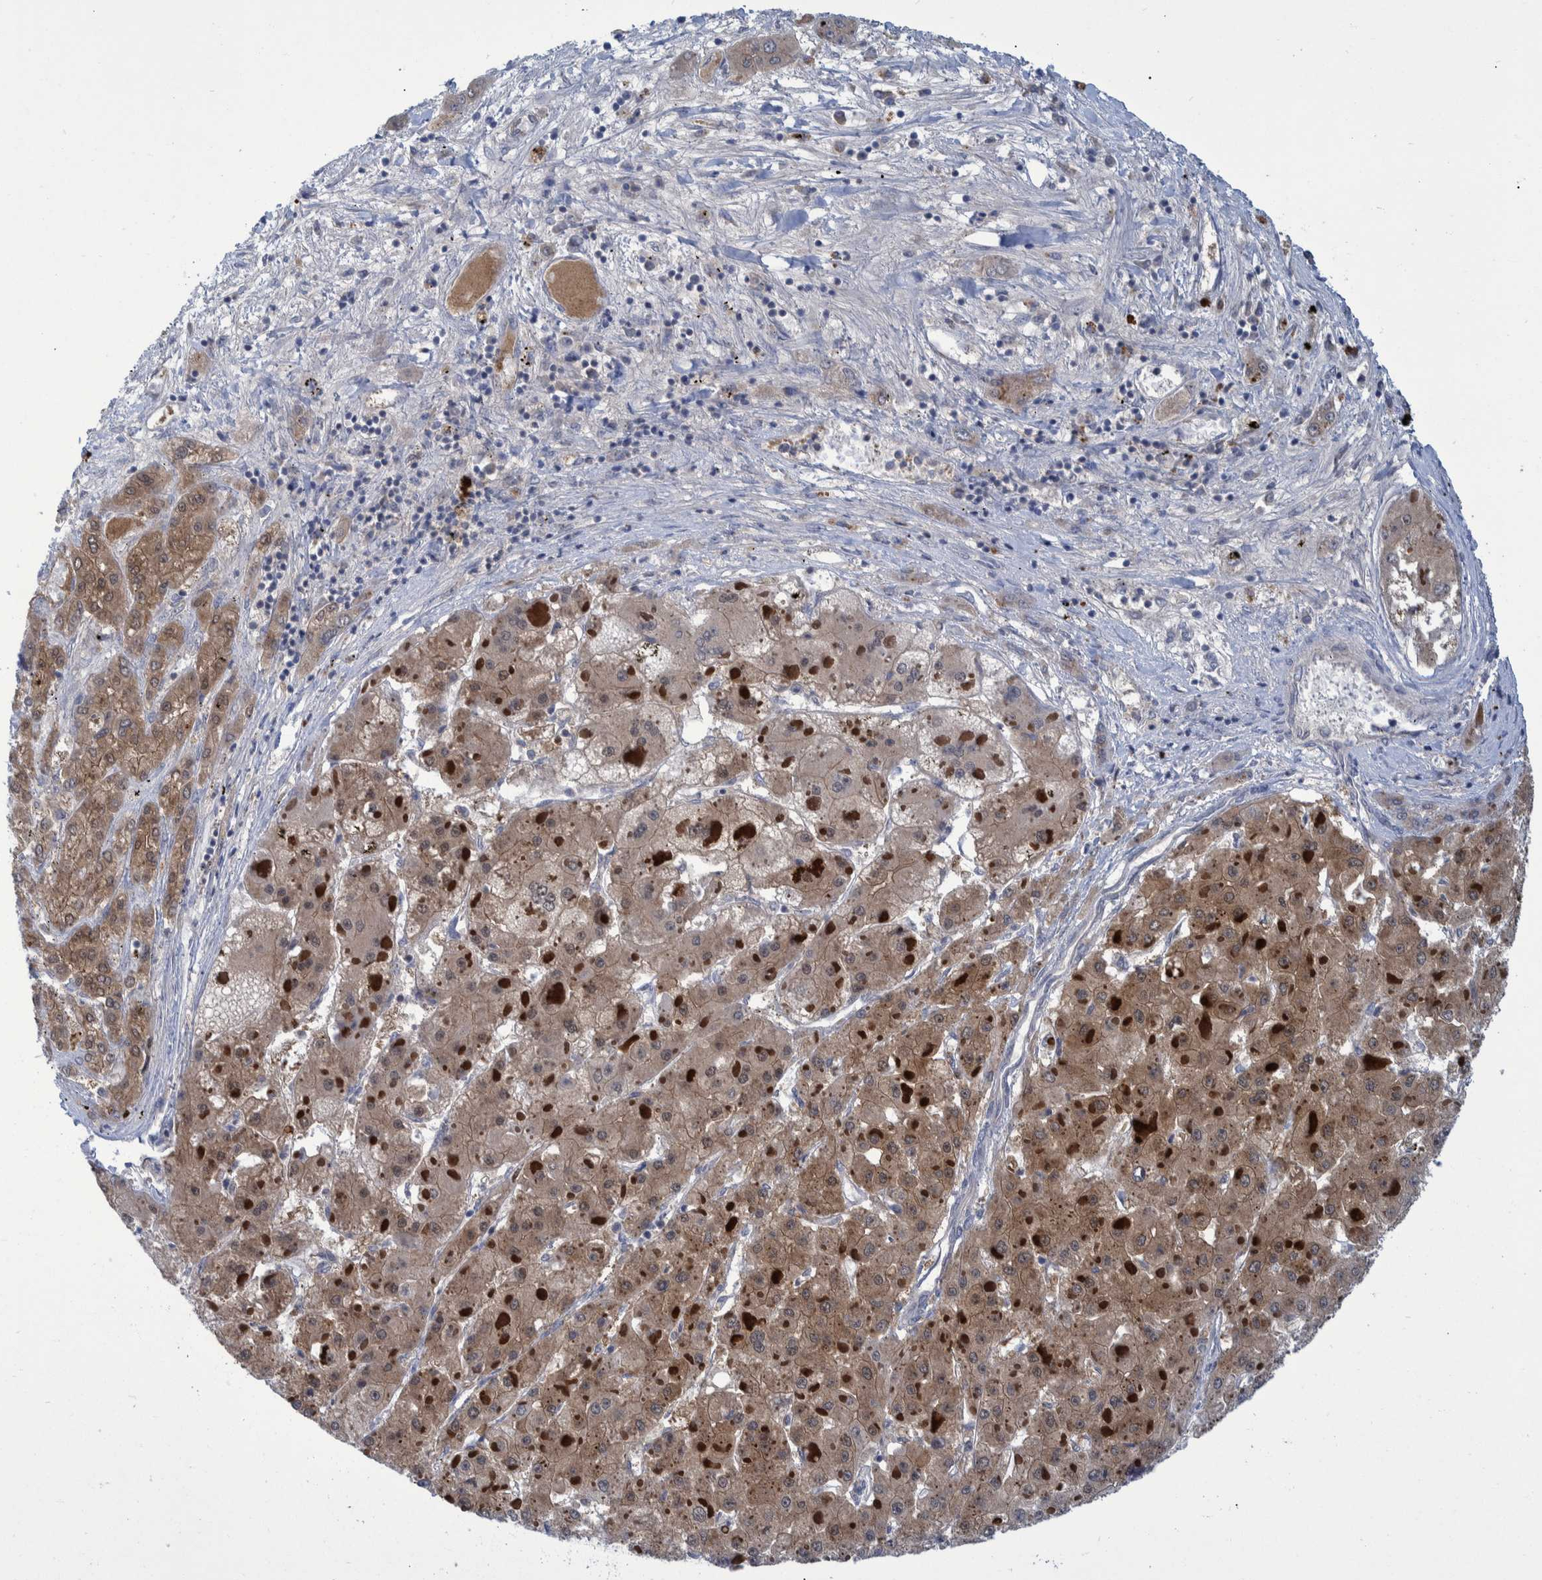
{"staining": {"intensity": "moderate", "quantity": ">75%", "location": "cytoplasmic/membranous"}, "tissue": "liver cancer", "cell_type": "Tumor cells", "image_type": "cancer", "snomed": [{"axis": "morphology", "description": "Carcinoma, Hepatocellular, NOS"}, {"axis": "topography", "description": "Liver"}], "caption": "Liver cancer (hepatocellular carcinoma) was stained to show a protein in brown. There is medium levels of moderate cytoplasmic/membranous positivity in approximately >75% of tumor cells. (IHC, brightfield microscopy, high magnification).", "gene": "PCYT2", "patient": {"sex": "female", "age": 73}}